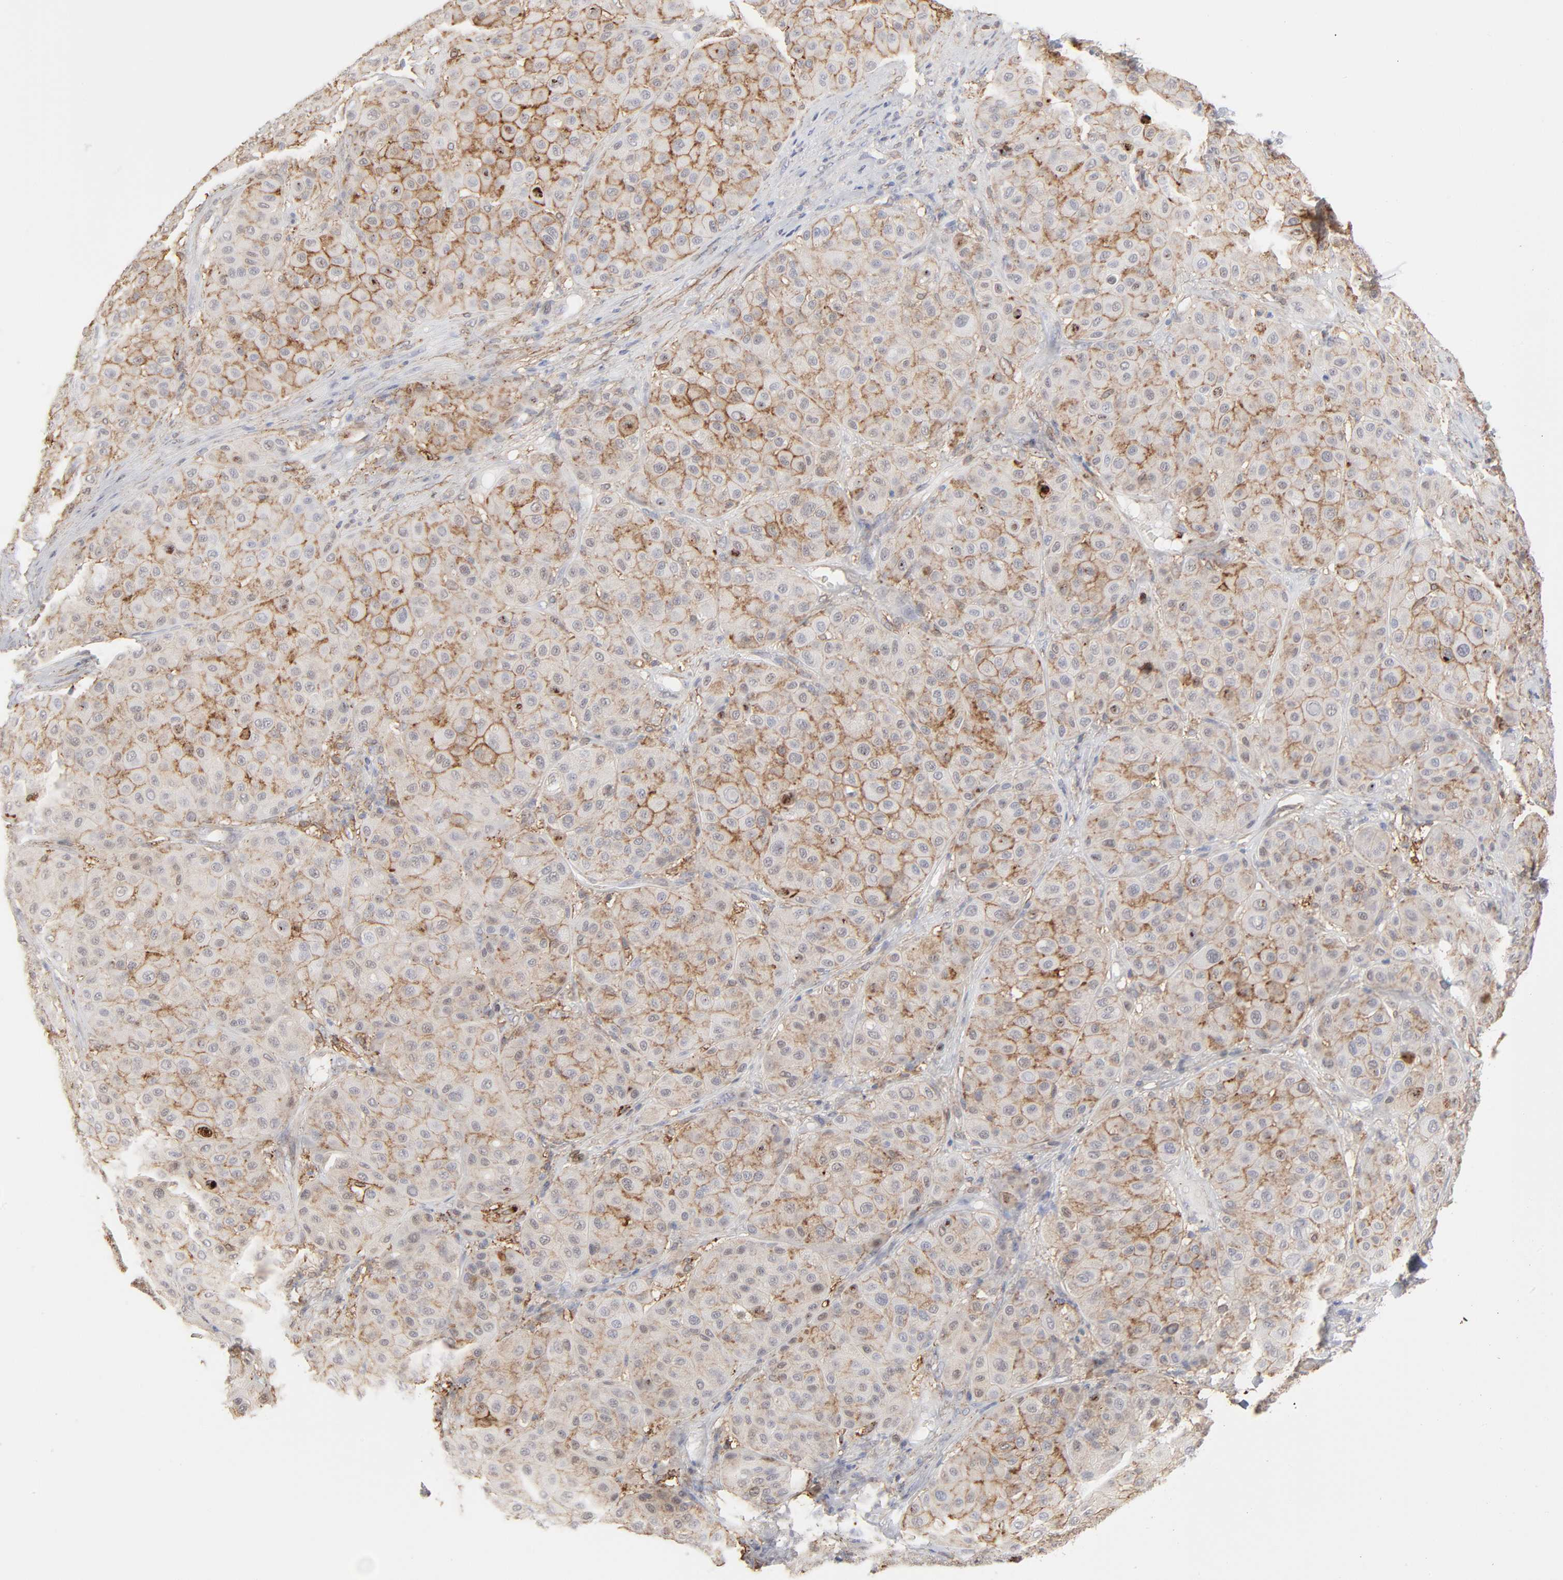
{"staining": {"intensity": "moderate", "quantity": "25%-75%", "location": "cytoplasmic/membranous"}, "tissue": "melanoma", "cell_type": "Tumor cells", "image_type": "cancer", "snomed": [{"axis": "morphology", "description": "Normal tissue, NOS"}, {"axis": "morphology", "description": "Malignant melanoma, Metastatic site"}, {"axis": "topography", "description": "Skin"}], "caption": "The image exhibits a brown stain indicating the presence of a protein in the cytoplasmic/membranous of tumor cells in melanoma. The protein of interest is stained brown, and the nuclei are stained in blue (DAB IHC with brightfield microscopy, high magnification).", "gene": "ANXA5", "patient": {"sex": "male", "age": 41}}